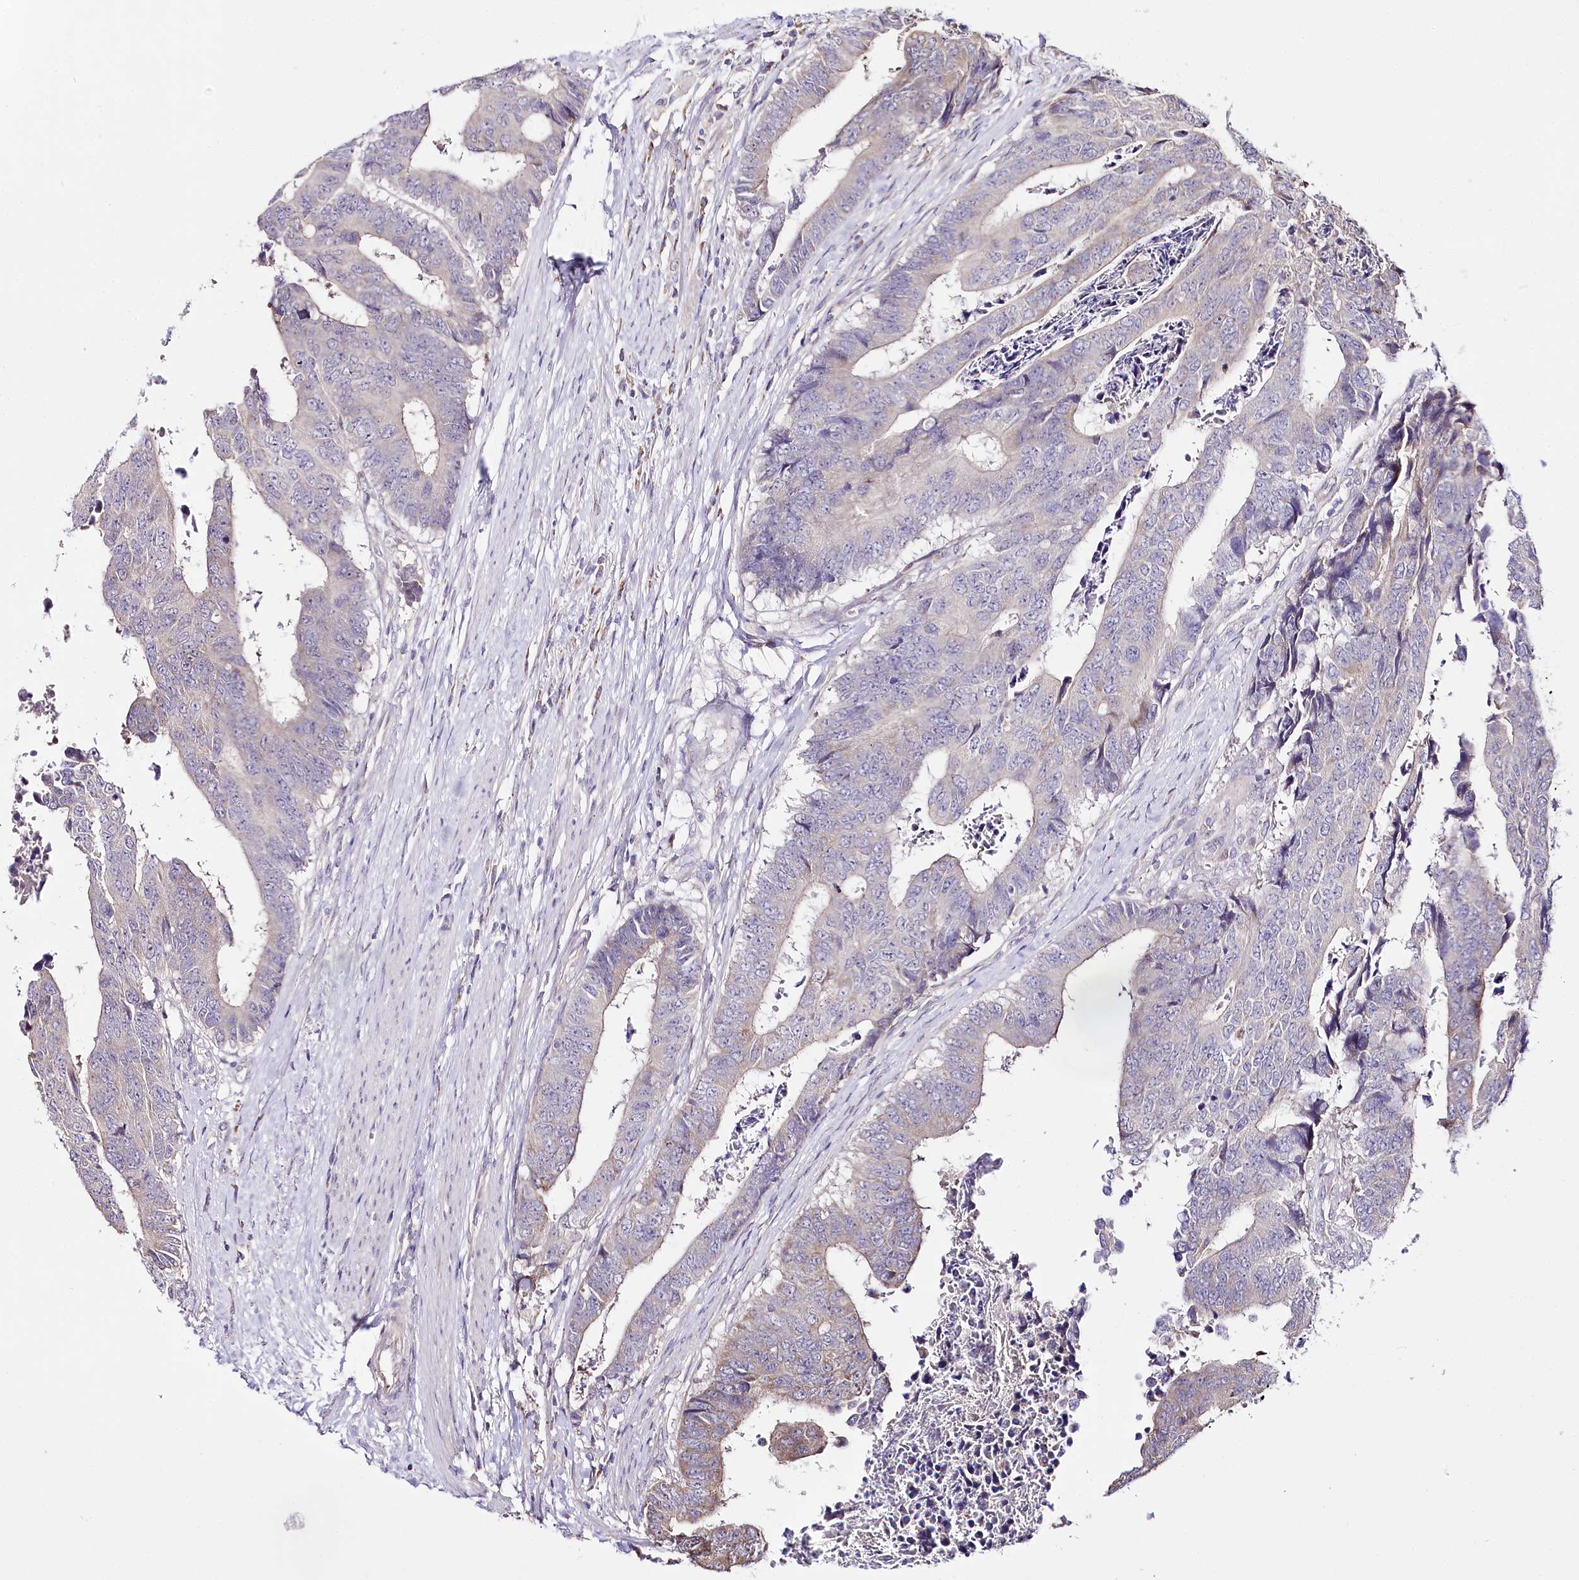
{"staining": {"intensity": "weak", "quantity": "<25%", "location": "cytoplasmic/membranous"}, "tissue": "colorectal cancer", "cell_type": "Tumor cells", "image_type": "cancer", "snomed": [{"axis": "morphology", "description": "Adenocarcinoma, NOS"}, {"axis": "topography", "description": "Rectum"}], "caption": "Histopathology image shows no significant protein expression in tumor cells of colorectal cancer (adenocarcinoma). Brightfield microscopy of immunohistochemistry stained with DAB (3,3'-diaminobenzidine) (brown) and hematoxylin (blue), captured at high magnification.", "gene": "ZNF226", "patient": {"sex": "male", "age": 84}}